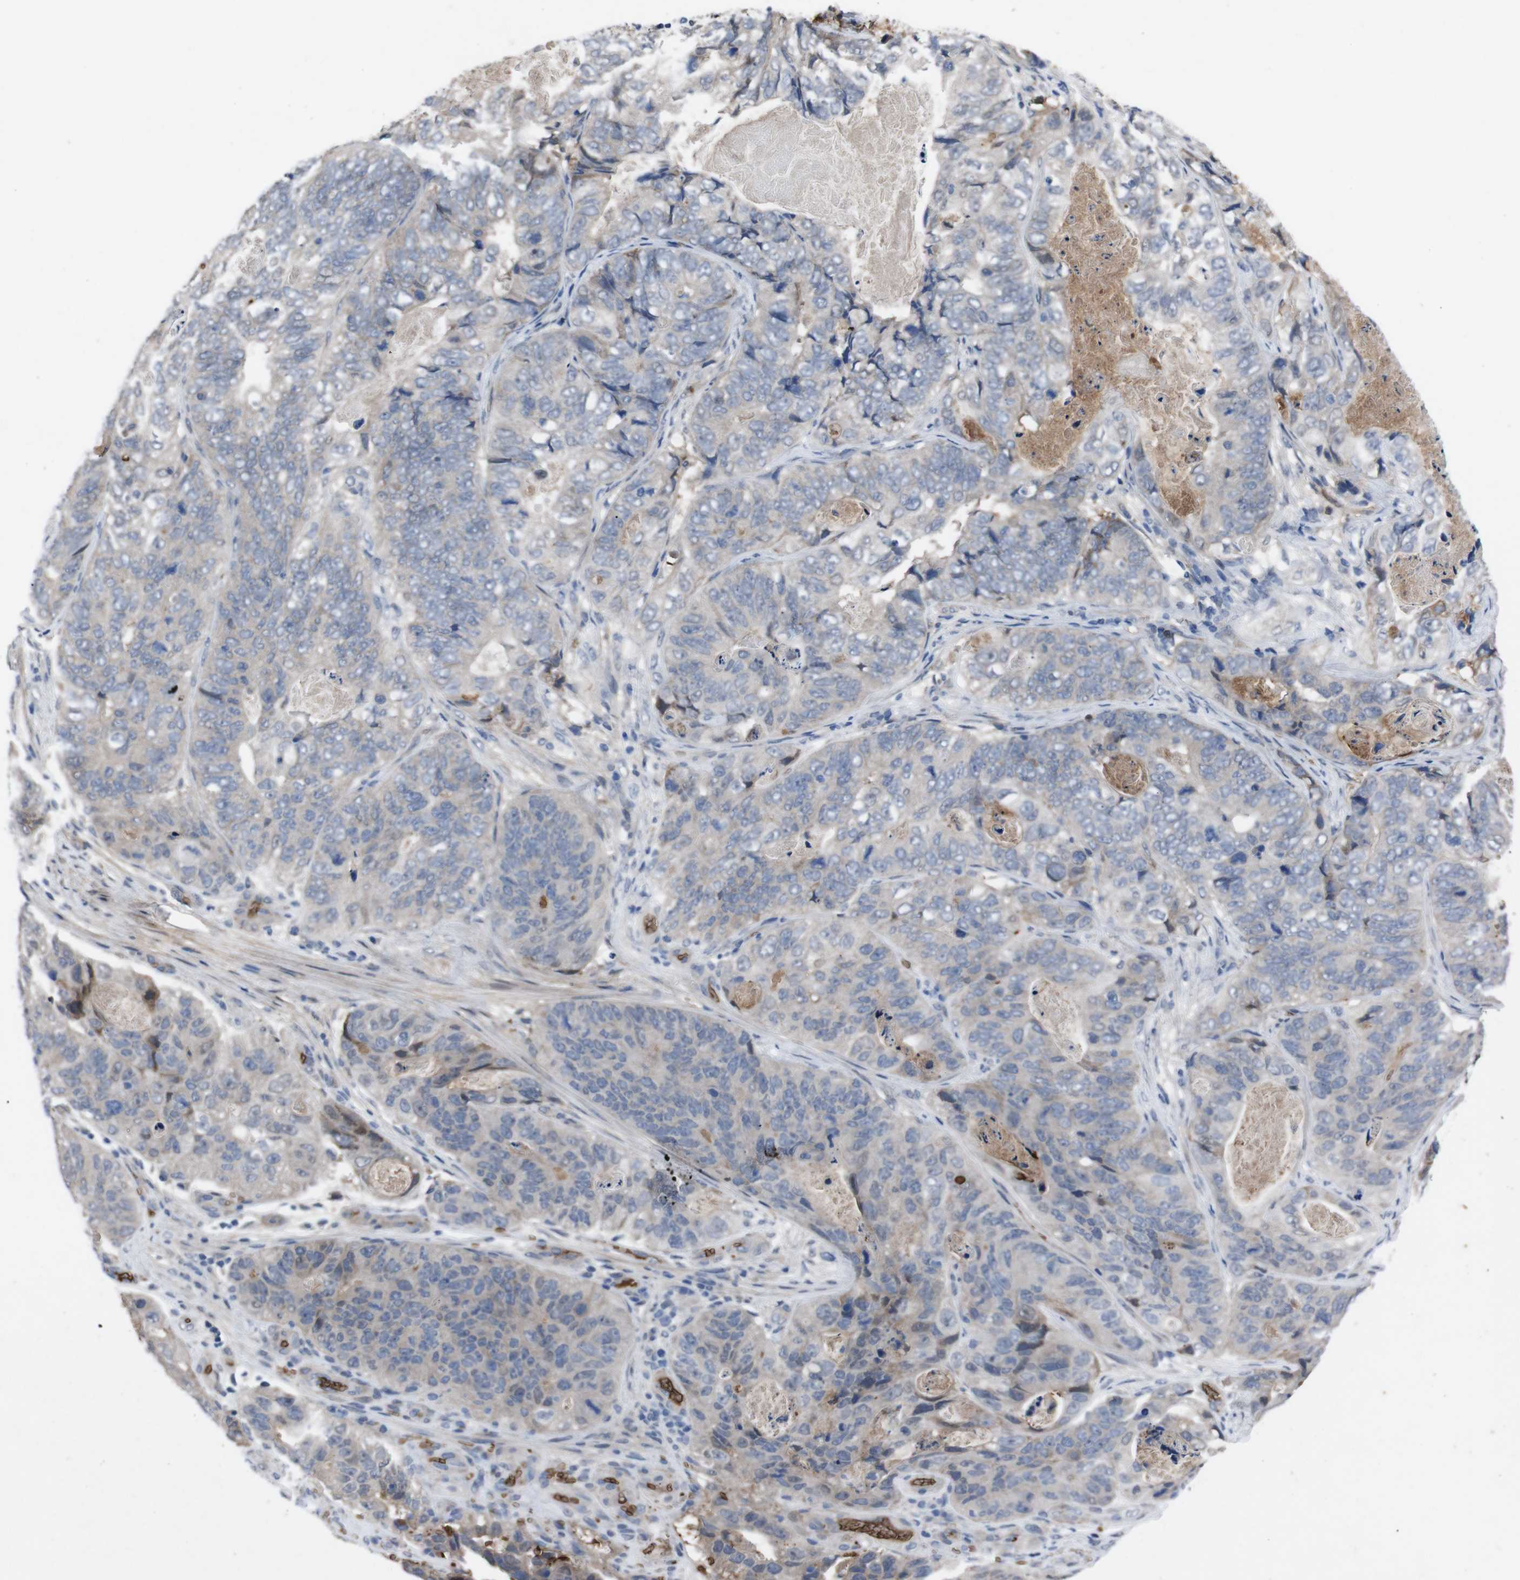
{"staining": {"intensity": "negative", "quantity": "none", "location": "none"}, "tissue": "stomach cancer", "cell_type": "Tumor cells", "image_type": "cancer", "snomed": [{"axis": "morphology", "description": "Adenocarcinoma, NOS"}, {"axis": "topography", "description": "Stomach"}], "caption": "High power microscopy image of an immunohistochemistry (IHC) micrograph of stomach cancer, revealing no significant expression in tumor cells.", "gene": "SPTB", "patient": {"sex": "female", "age": 89}}